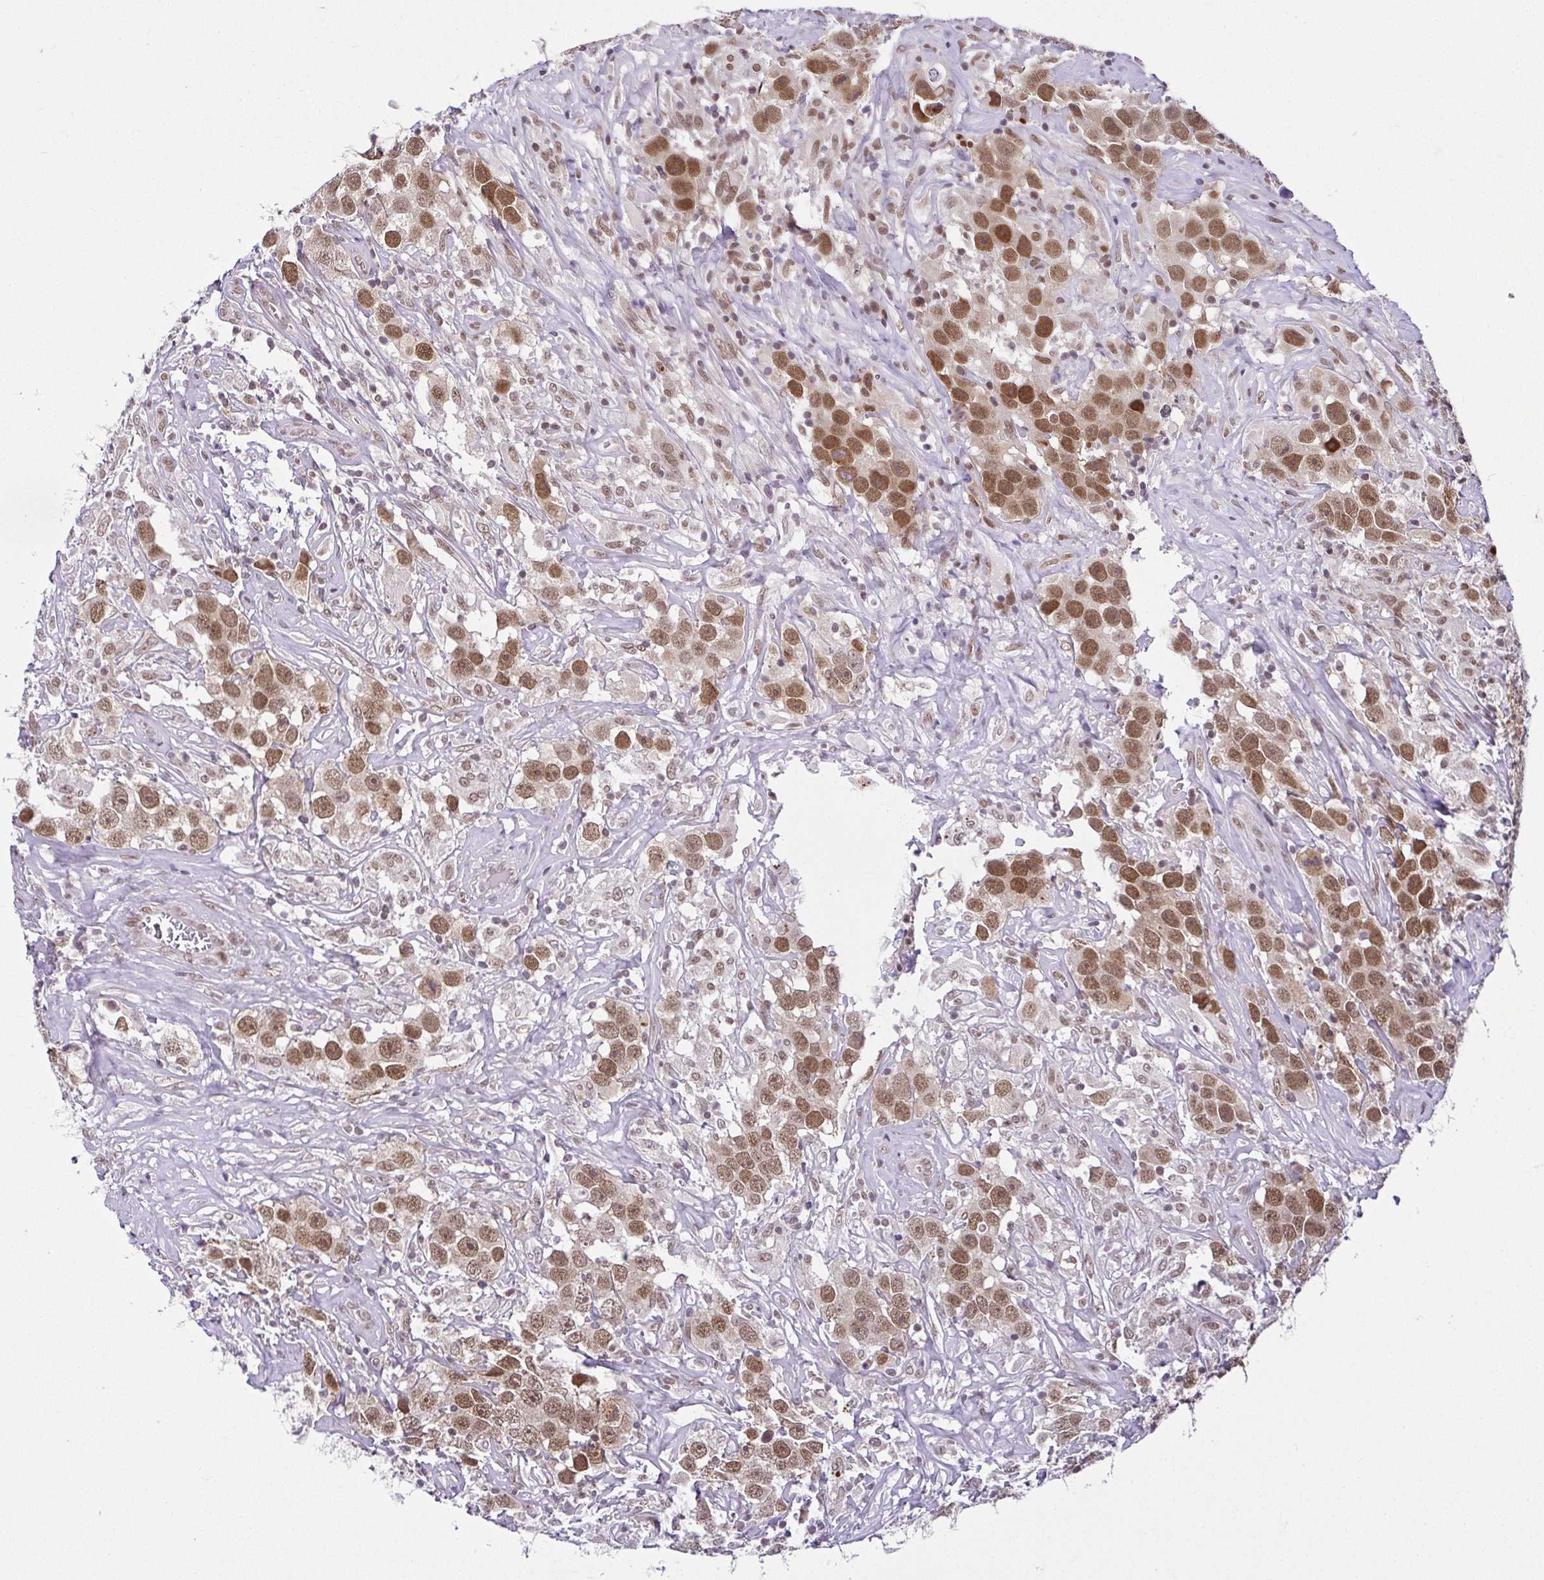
{"staining": {"intensity": "moderate", "quantity": ">75%", "location": "nuclear"}, "tissue": "testis cancer", "cell_type": "Tumor cells", "image_type": "cancer", "snomed": [{"axis": "morphology", "description": "Seminoma, NOS"}, {"axis": "topography", "description": "Testis"}], "caption": "Immunohistochemical staining of human seminoma (testis) exhibits medium levels of moderate nuclear protein positivity in approximately >75% of tumor cells.", "gene": "RBM3", "patient": {"sex": "male", "age": 49}}